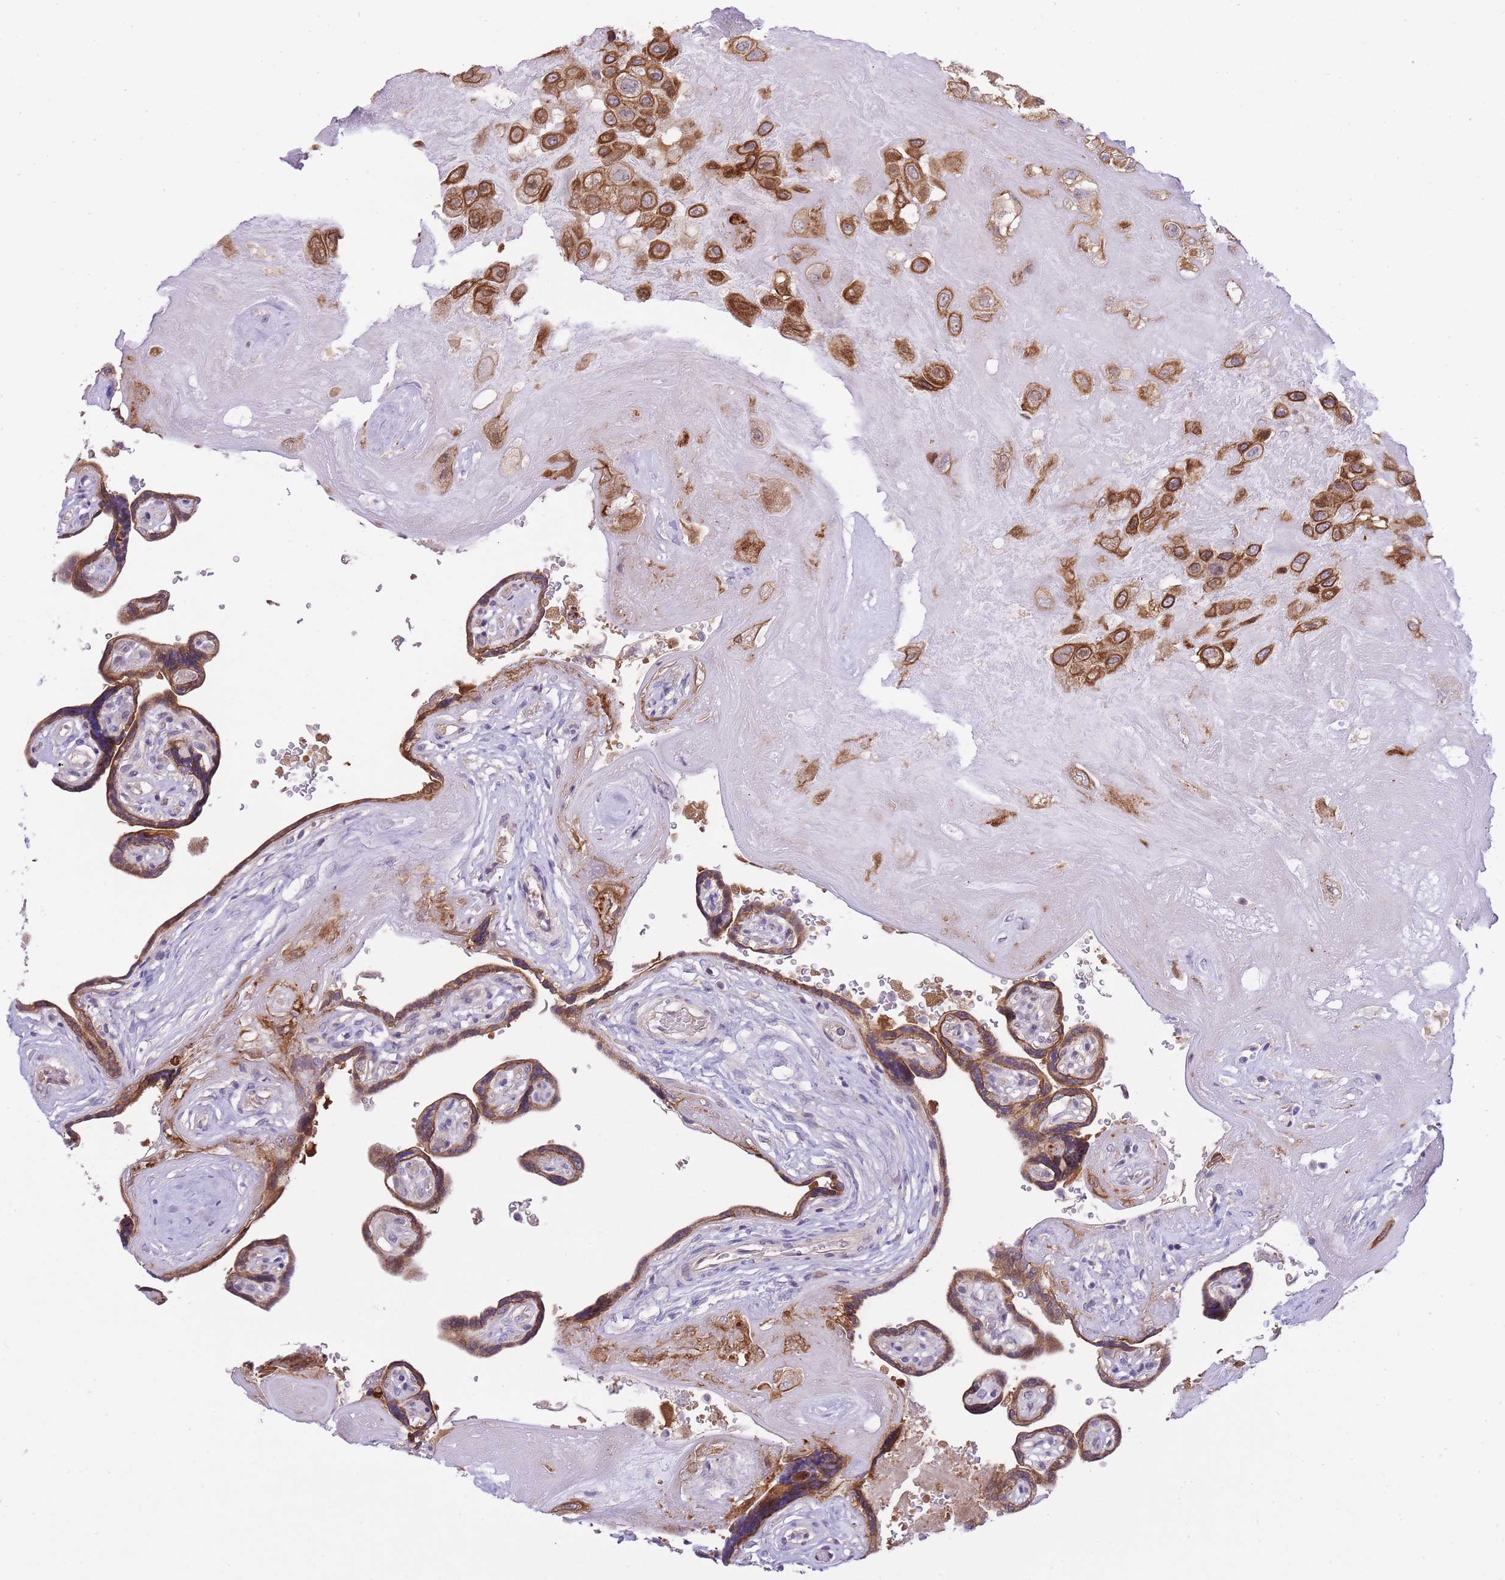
{"staining": {"intensity": "strong", "quantity": ">75%", "location": "cytoplasmic/membranous"}, "tissue": "placenta", "cell_type": "Decidual cells", "image_type": "normal", "snomed": [{"axis": "morphology", "description": "Normal tissue, NOS"}, {"axis": "topography", "description": "Placenta"}], "caption": "A photomicrograph of placenta stained for a protein reveals strong cytoplasmic/membranous brown staining in decidual cells. (Stains: DAB in brown, nuclei in blue, Microscopy: brightfield microscopy at high magnification).", "gene": "EIF2B2", "patient": {"sex": "female", "age": 32}}